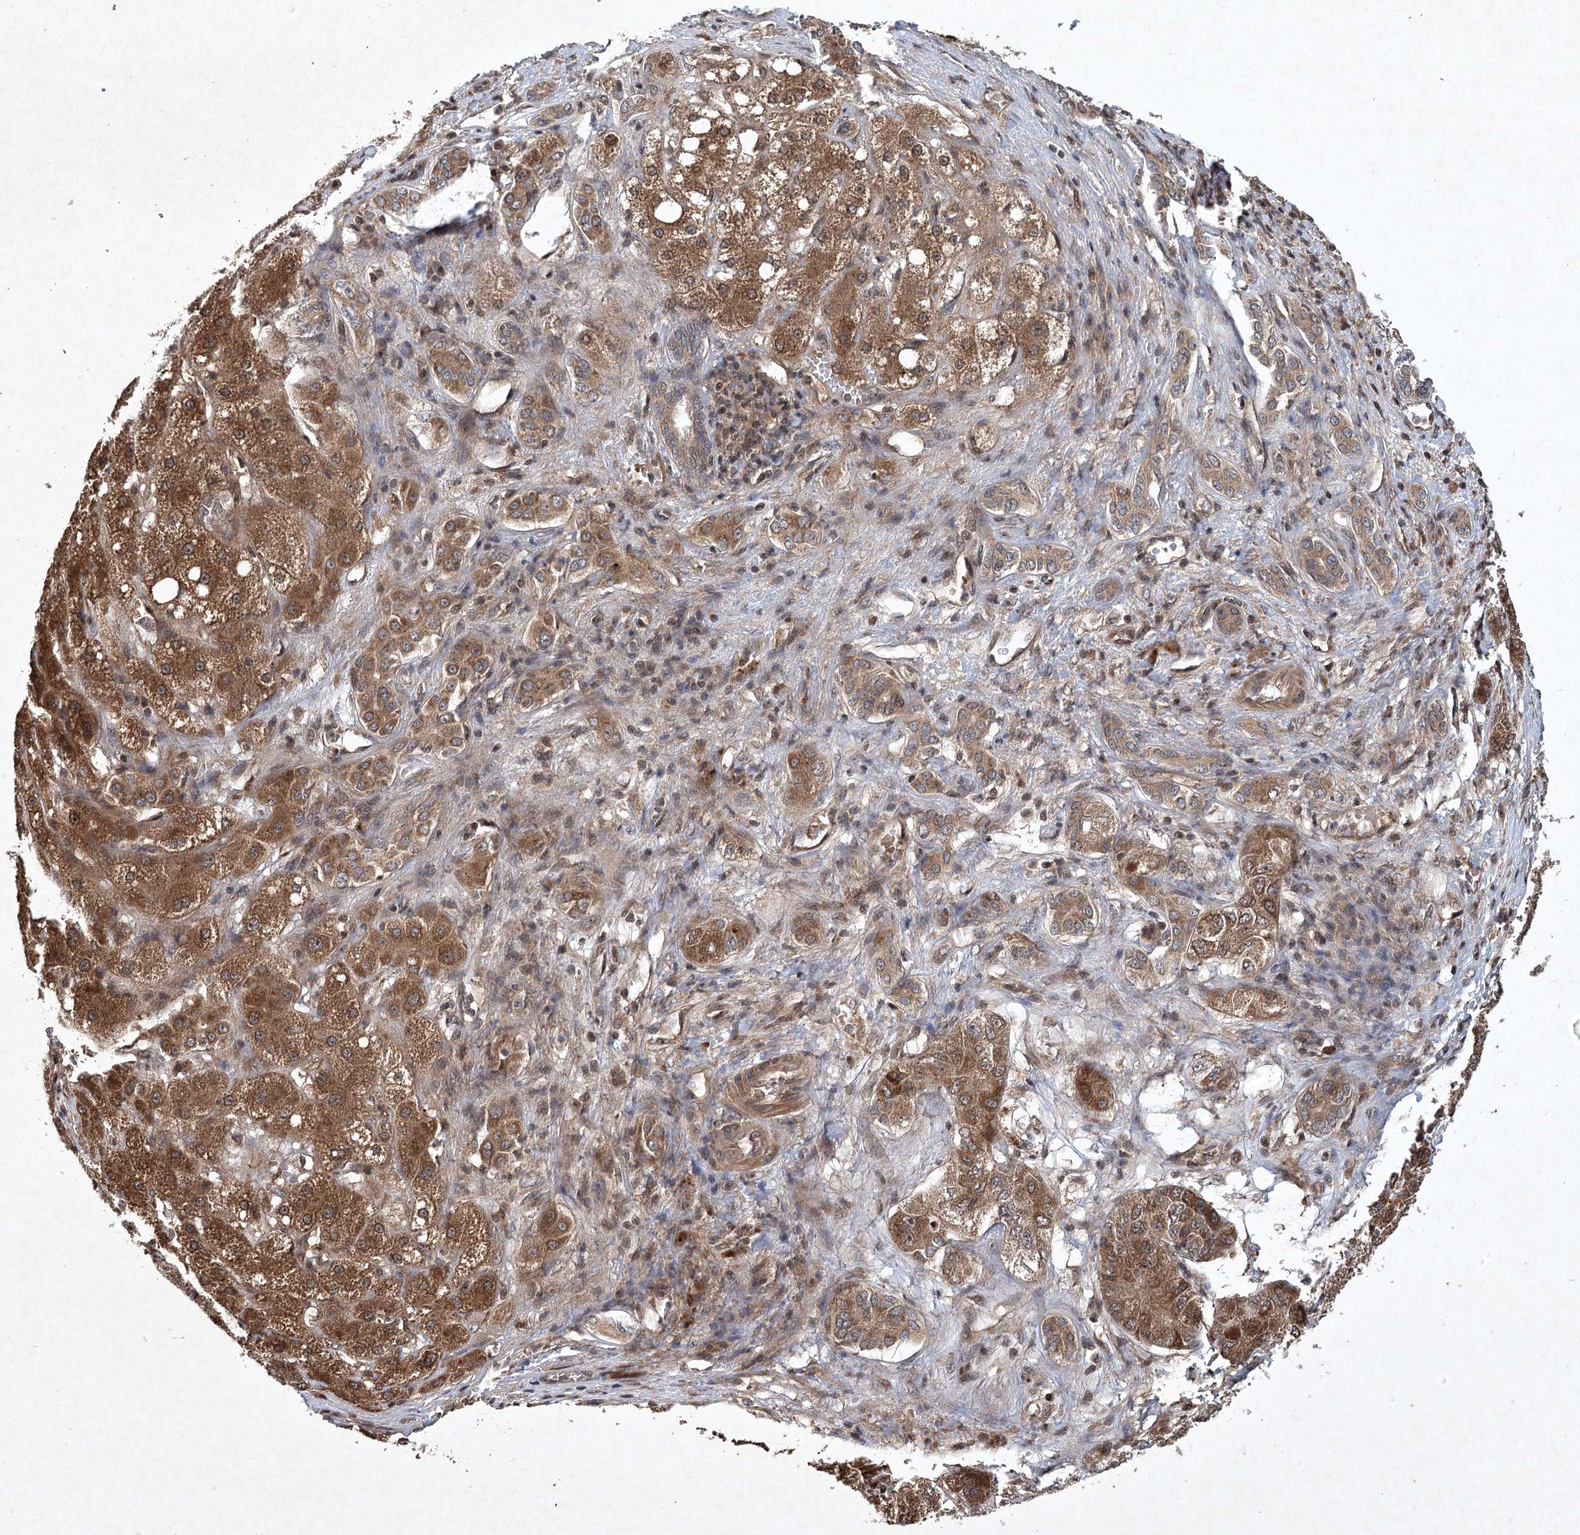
{"staining": {"intensity": "moderate", "quantity": ">75%", "location": "cytoplasmic/membranous"}, "tissue": "liver cancer", "cell_type": "Tumor cells", "image_type": "cancer", "snomed": [{"axis": "morphology", "description": "Carcinoma, Hepatocellular, NOS"}, {"axis": "topography", "description": "Liver"}], "caption": "This histopathology image displays immunohistochemistry staining of hepatocellular carcinoma (liver), with medium moderate cytoplasmic/membranous staining in approximately >75% of tumor cells.", "gene": "INSIG2", "patient": {"sex": "male", "age": 80}}